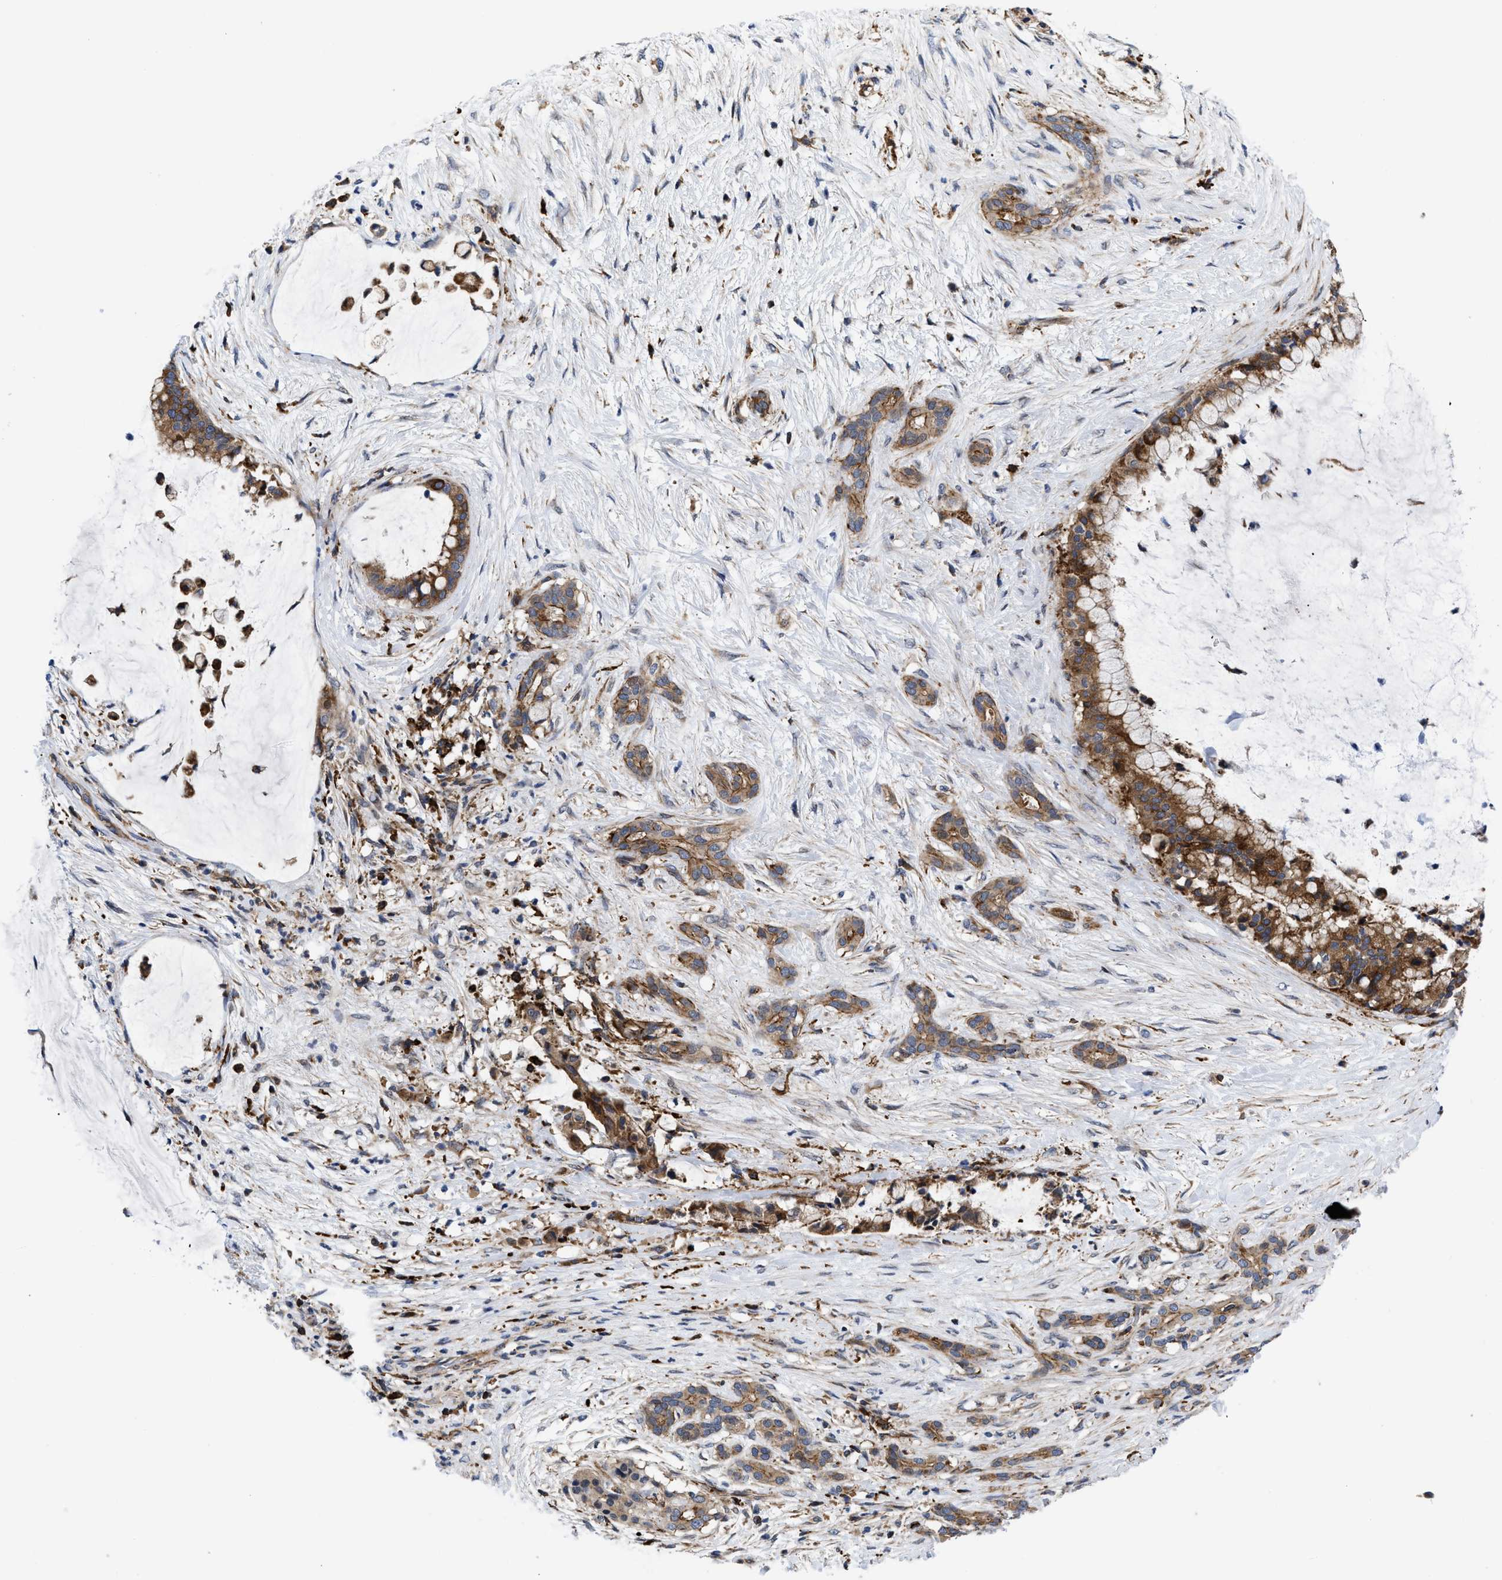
{"staining": {"intensity": "moderate", "quantity": ">75%", "location": "cytoplasmic/membranous"}, "tissue": "pancreatic cancer", "cell_type": "Tumor cells", "image_type": "cancer", "snomed": [{"axis": "morphology", "description": "Adenocarcinoma, NOS"}, {"axis": "topography", "description": "Pancreas"}], "caption": "A brown stain shows moderate cytoplasmic/membranous staining of a protein in adenocarcinoma (pancreatic) tumor cells.", "gene": "SPAST", "patient": {"sex": "male", "age": 41}}